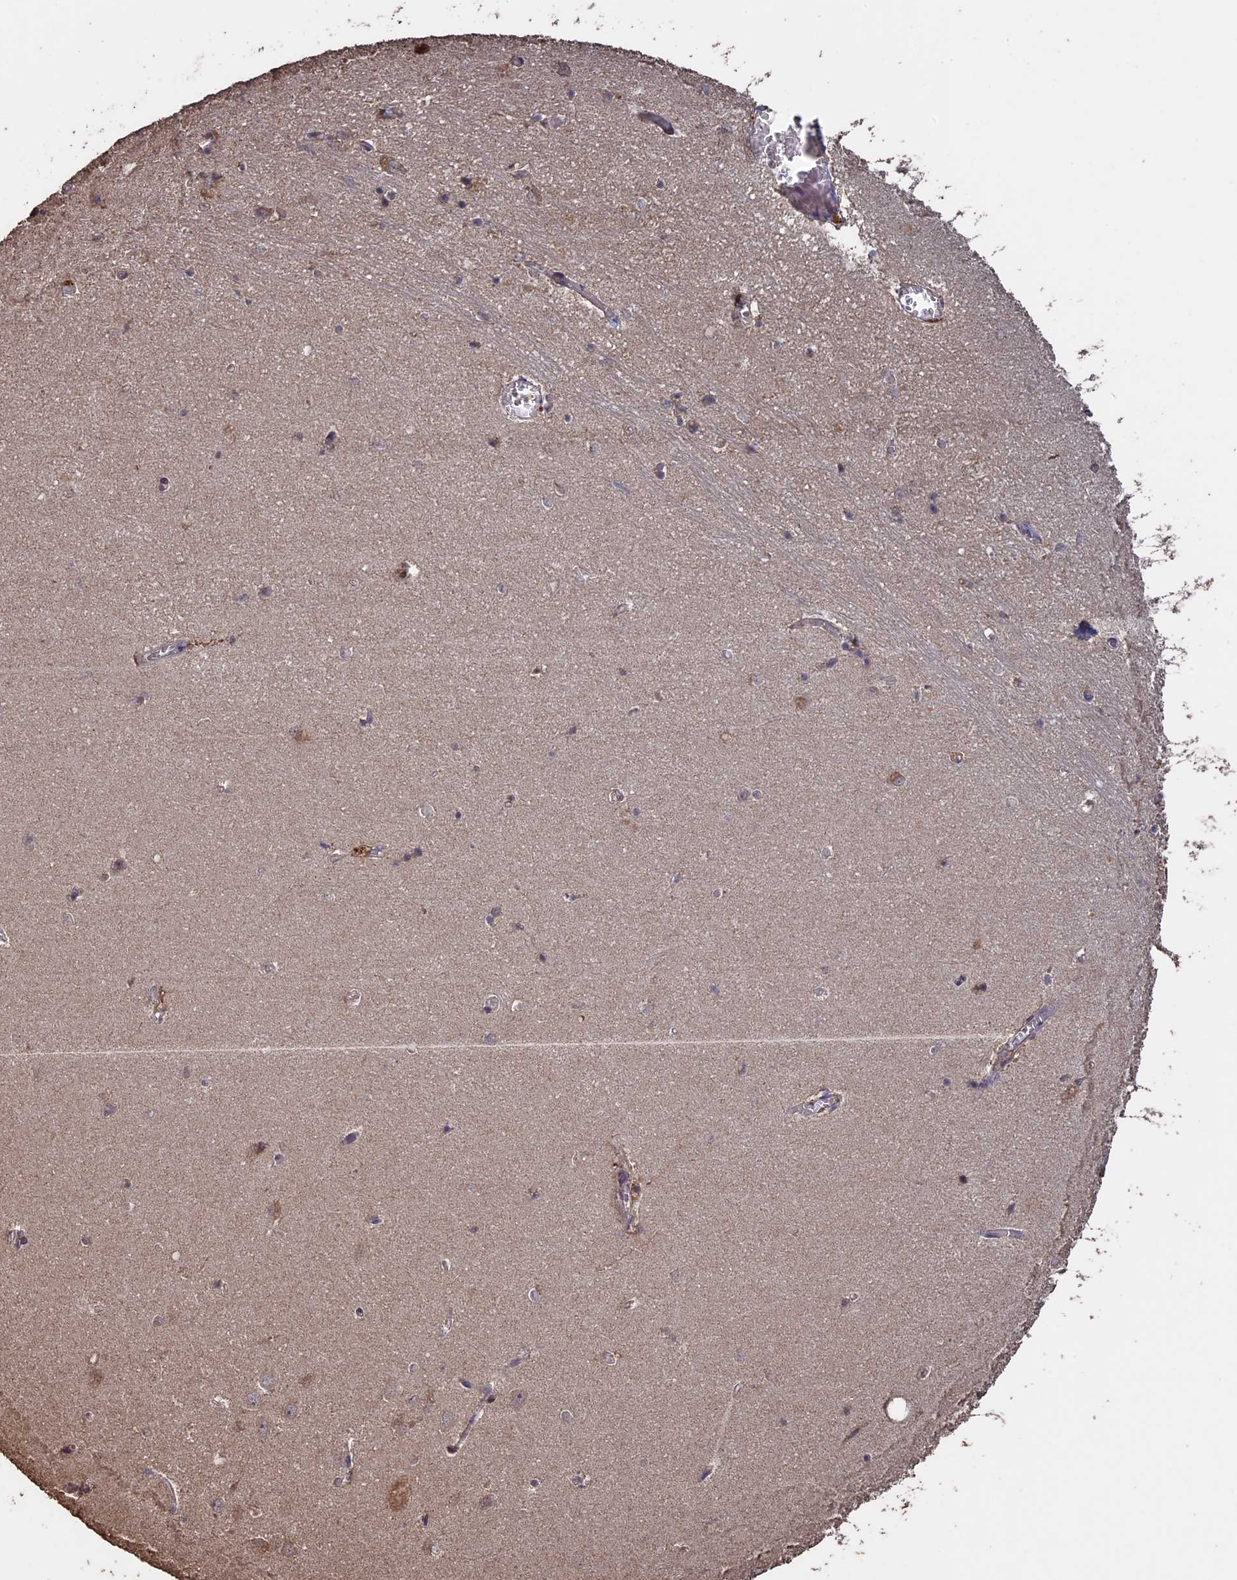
{"staining": {"intensity": "negative", "quantity": "none", "location": "none"}, "tissue": "hippocampus", "cell_type": "Glial cells", "image_type": "normal", "snomed": [{"axis": "morphology", "description": "Normal tissue, NOS"}, {"axis": "topography", "description": "Hippocampus"}], "caption": "Protein analysis of normal hippocampus exhibits no significant positivity in glial cells.", "gene": "HUNK", "patient": {"sex": "female", "age": 64}}